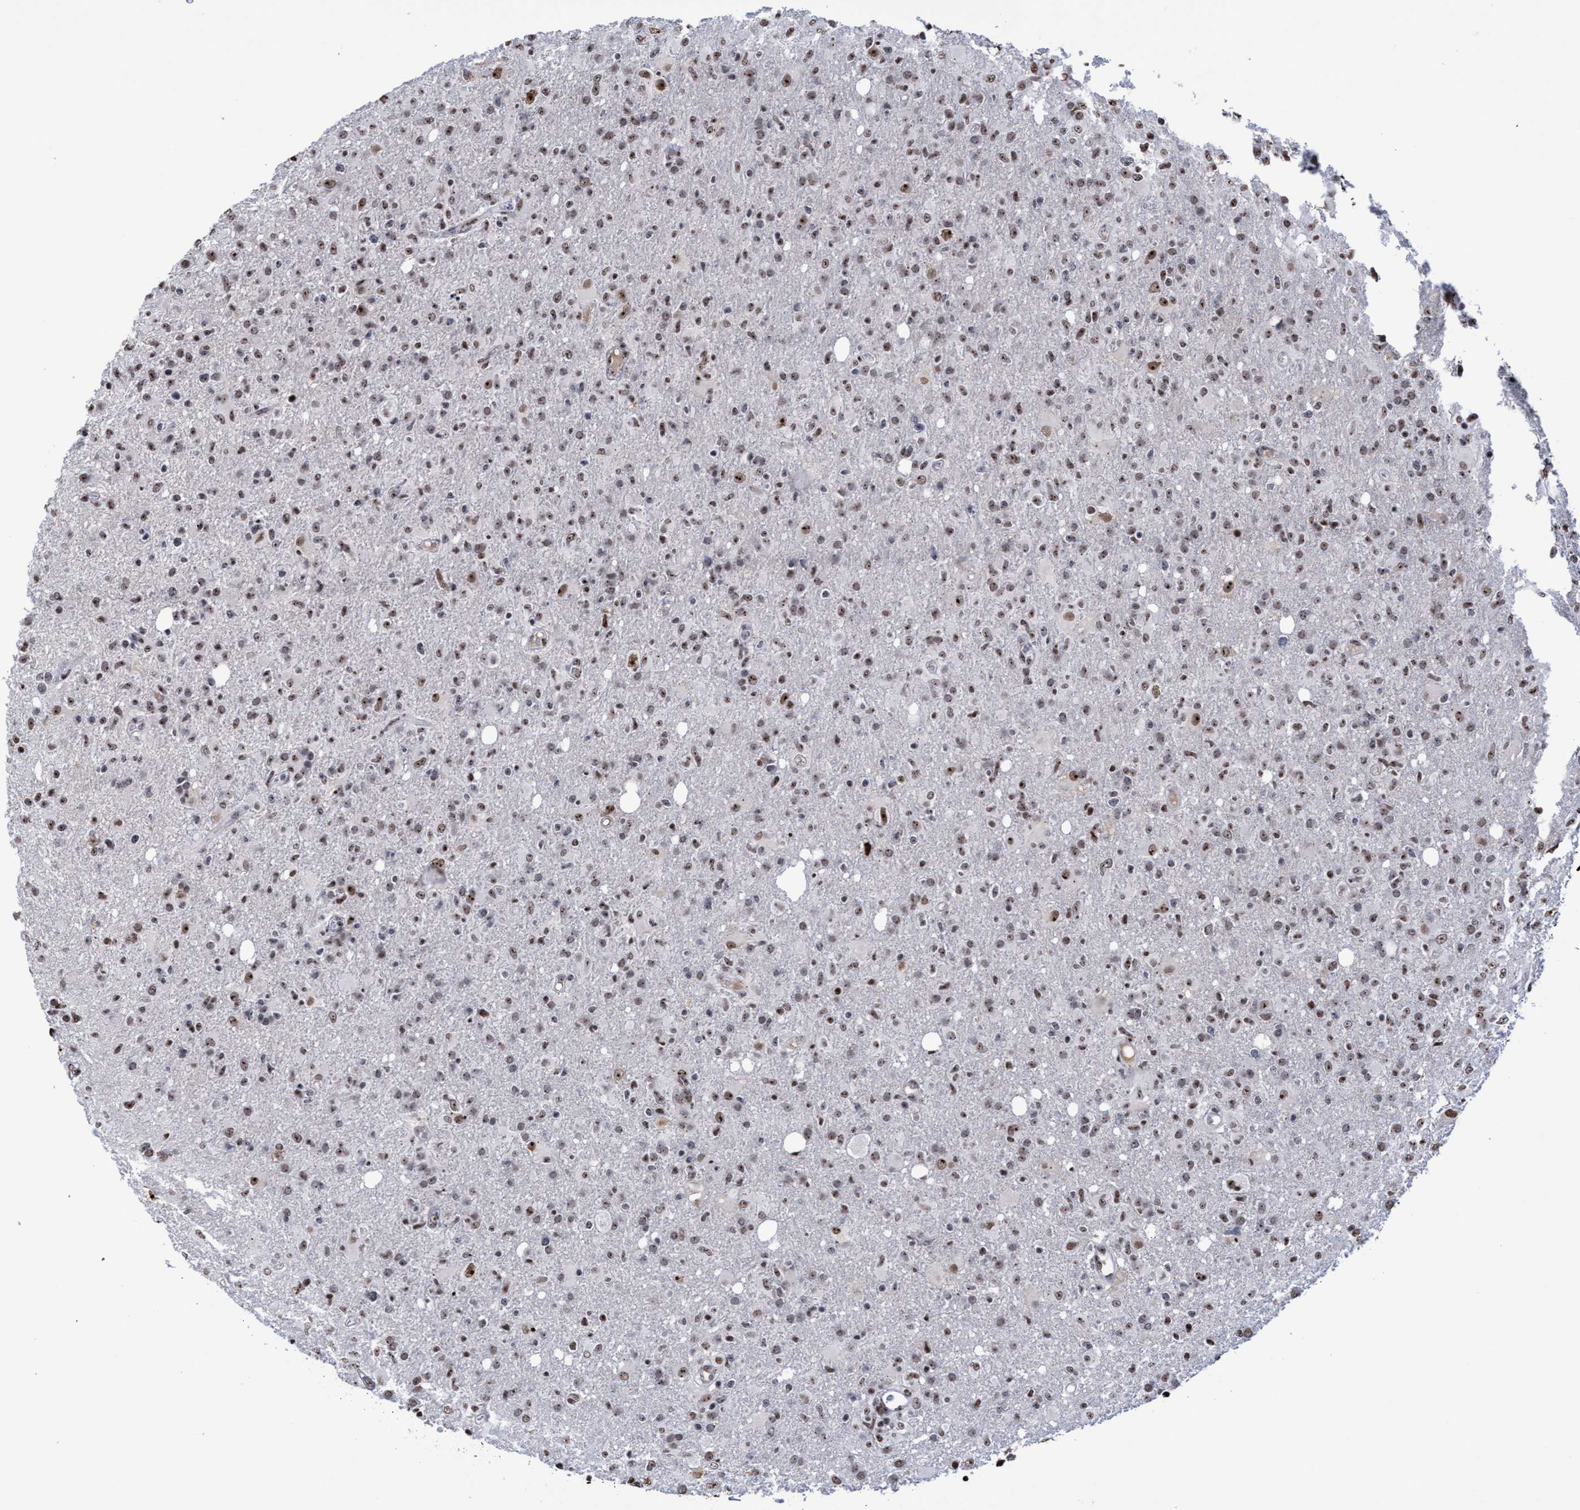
{"staining": {"intensity": "moderate", "quantity": ">75%", "location": "nuclear"}, "tissue": "glioma", "cell_type": "Tumor cells", "image_type": "cancer", "snomed": [{"axis": "morphology", "description": "Glioma, malignant, High grade"}, {"axis": "topography", "description": "Brain"}], "caption": "Moderate nuclear protein expression is present in about >75% of tumor cells in malignant high-grade glioma.", "gene": "EFCAB10", "patient": {"sex": "female", "age": 57}}